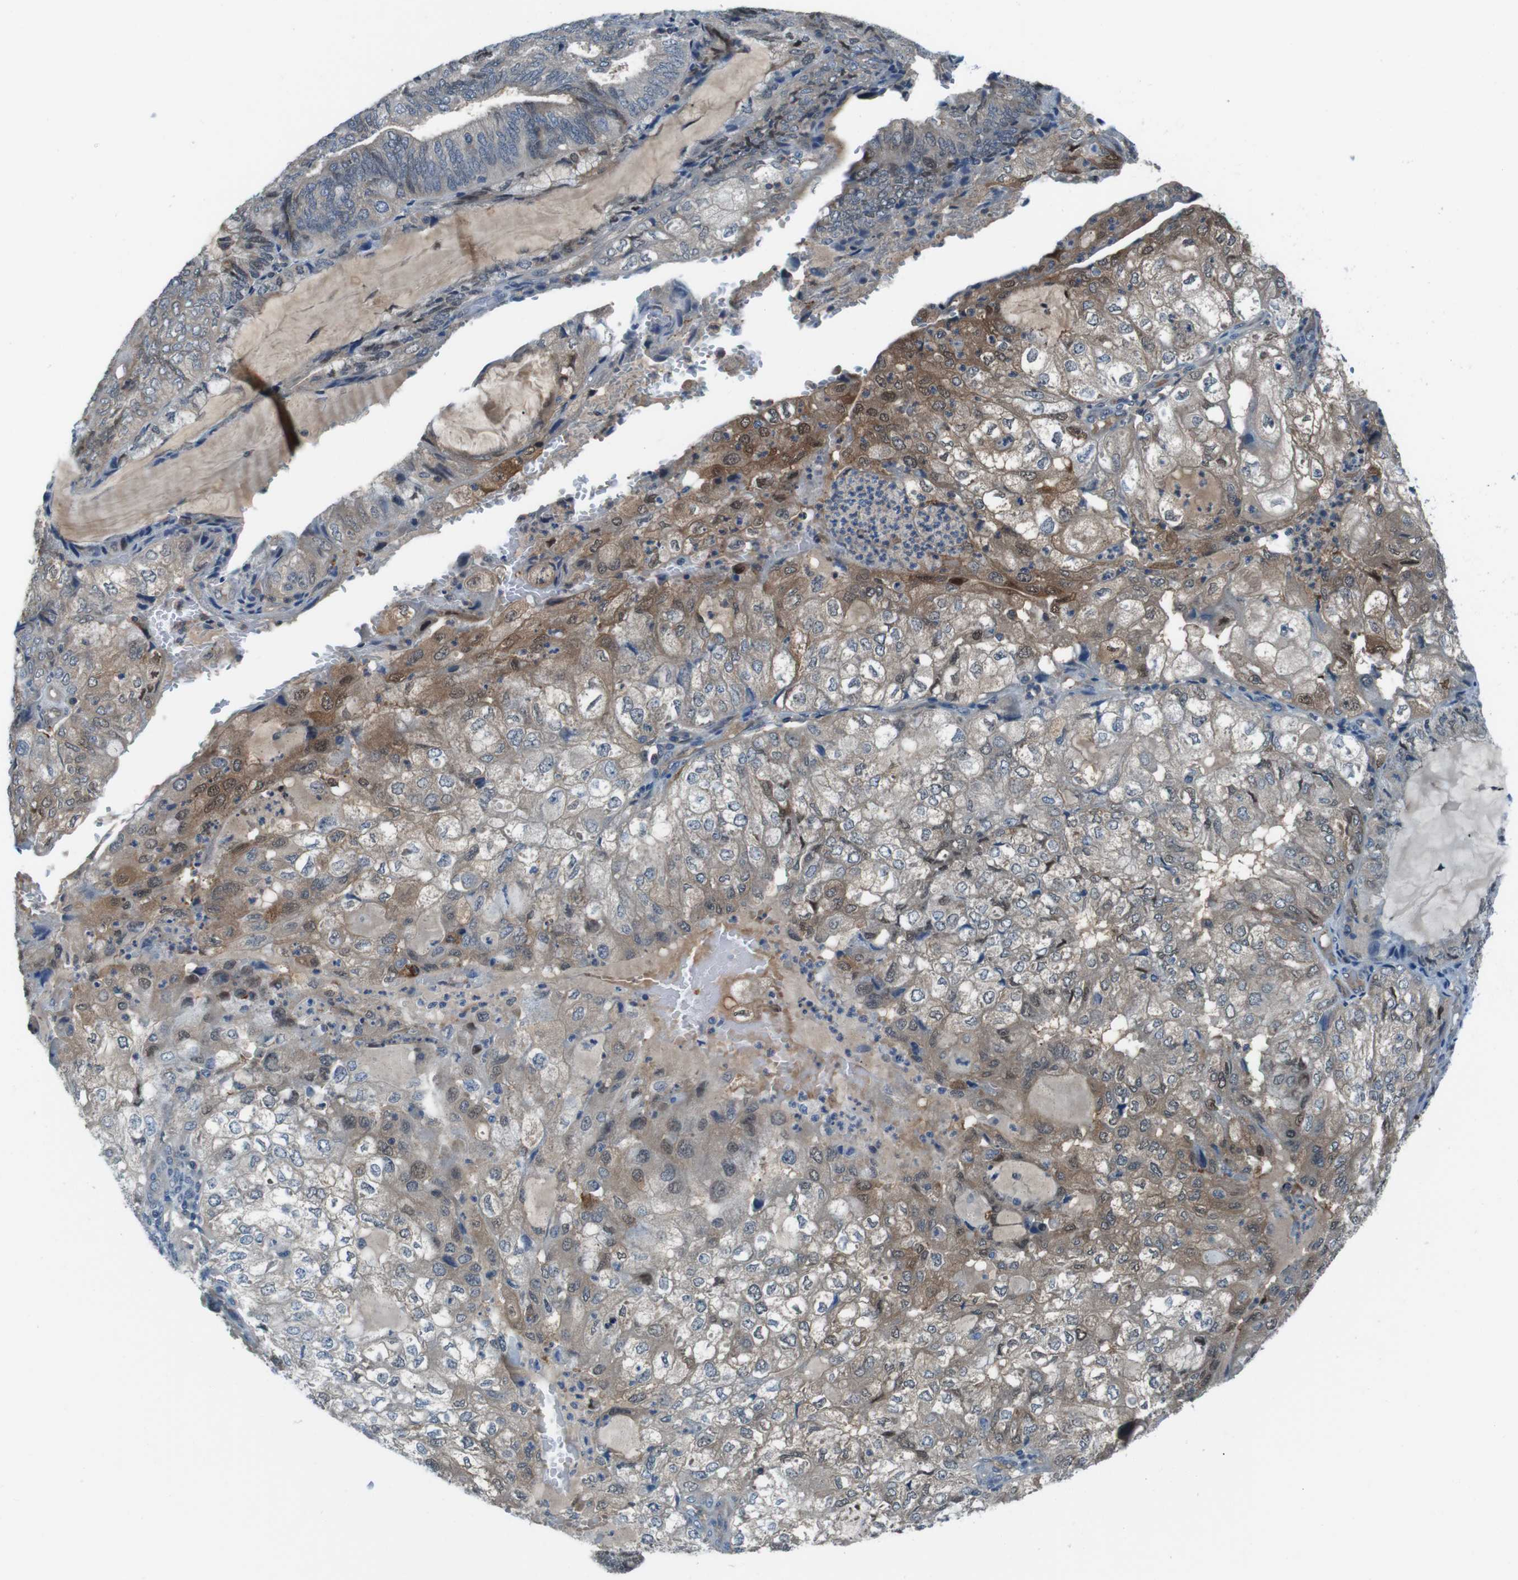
{"staining": {"intensity": "moderate", "quantity": "25%-75%", "location": "cytoplasmic/membranous,nuclear"}, "tissue": "endometrial cancer", "cell_type": "Tumor cells", "image_type": "cancer", "snomed": [{"axis": "morphology", "description": "Adenocarcinoma, NOS"}, {"axis": "topography", "description": "Endometrium"}], "caption": "Human endometrial adenocarcinoma stained for a protein (brown) reveals moderate cytoplasmic/membranous and nuclear positive staining in about 25%-75% of tumor cells.", "gene": "NANOS2", "patient": {"sex": "female", "age": 81}}